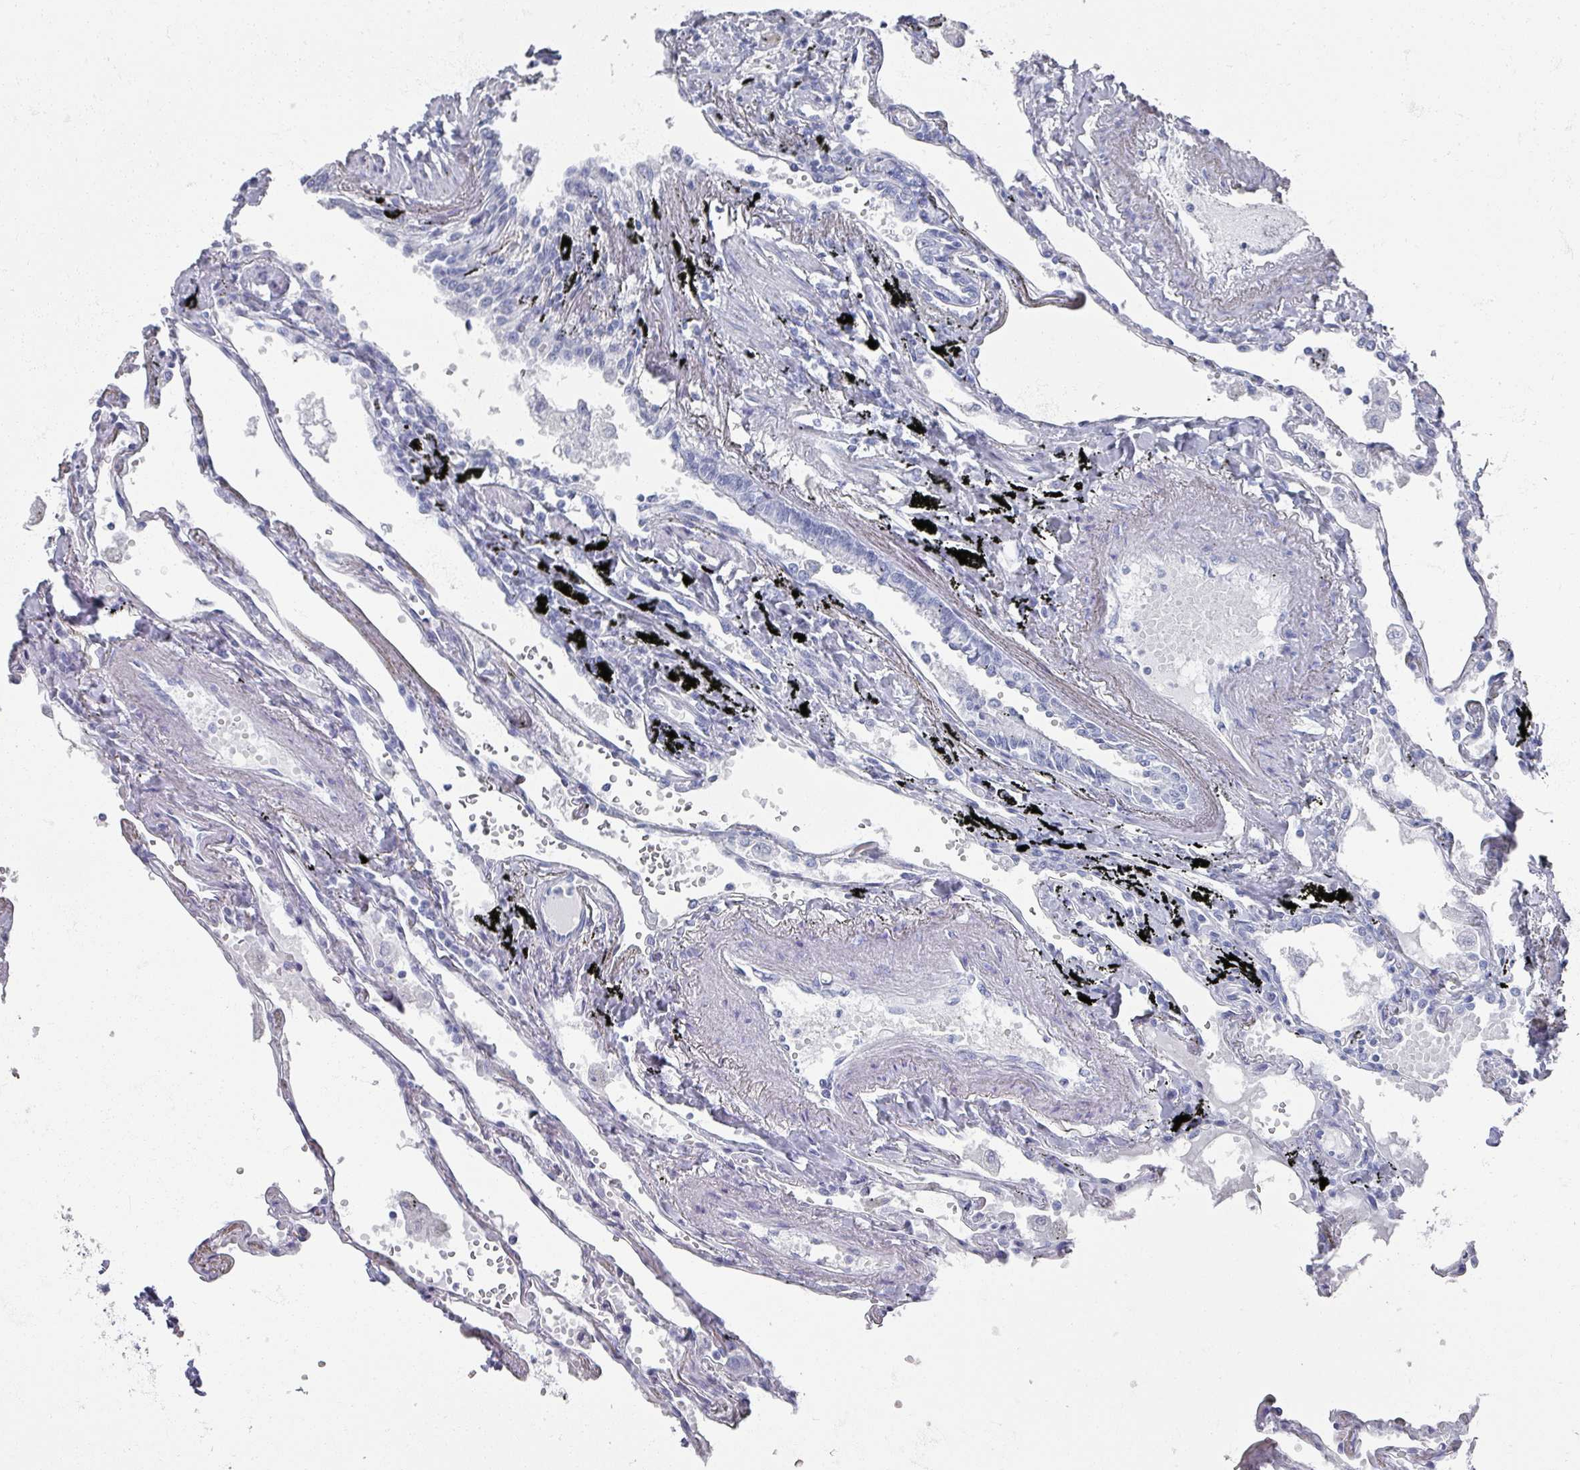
{"staining": {"intensity": "negative", "quantity": "none", "location": "none"}, "tissue": "lung", "cell_type": "Alveolar cells", "image_type": "normal", "snomed": [{"axis": "morphology", "description": "Normal tissue, NOS"}, {"axis": "topography", "description": "Lung"}], "caption": "Image shows no significant protein staining in alveolar cells of benign lung. (DAB (3,3'-diaminobenzidine) IHC visualized using brightfield microscopy, high magnification).", "gene": "OMG", "patient": {"sex": "female", "age": 67}}